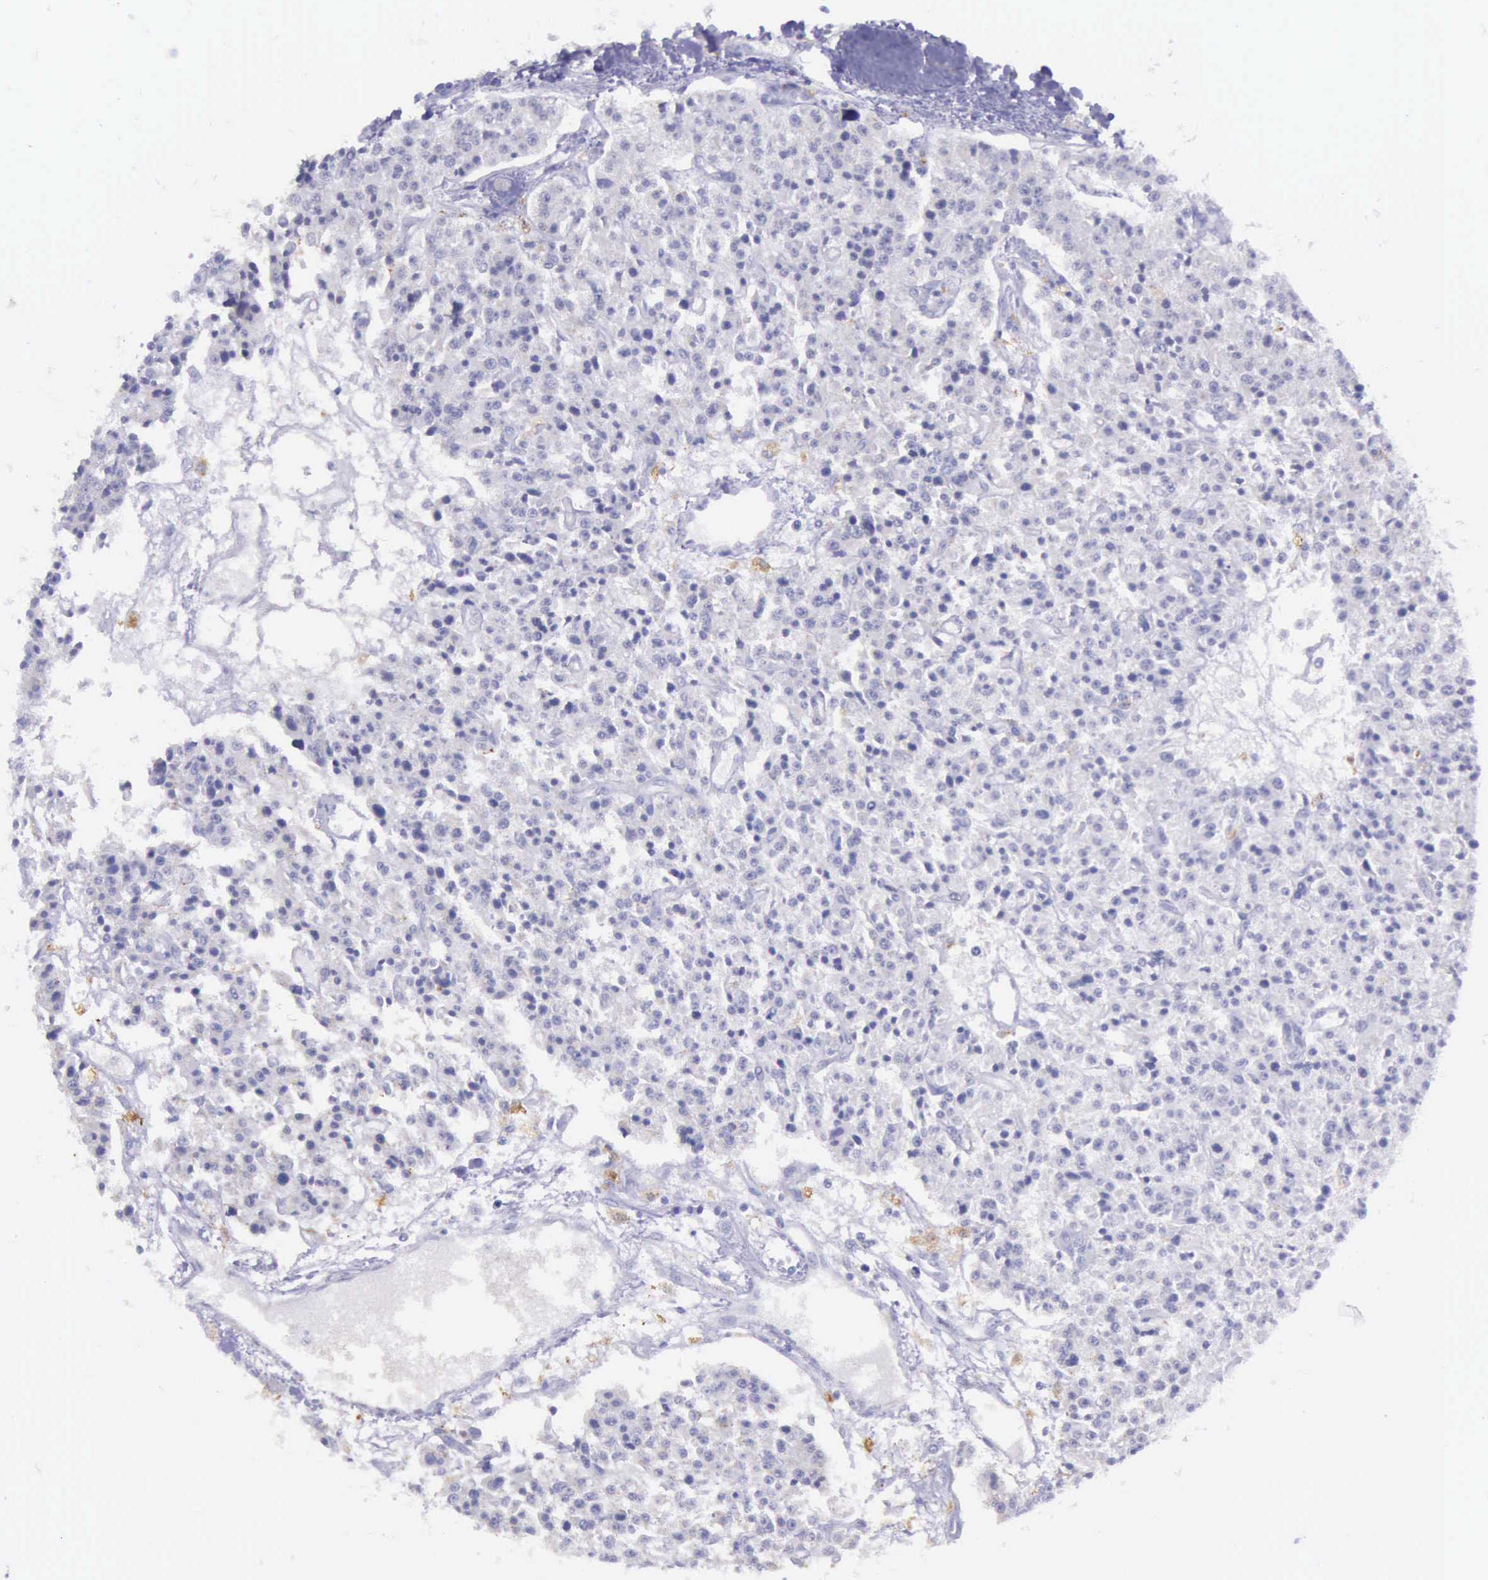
{"staining": {"intensity": "negative", "quantity": "none", "location": "none"}, "tissue": "carcinoid", "cell_type": "Tumor cells", "image_type": "cancer", "snomed": [{"axis": "morphology", "description": "Carcinoid, malignant, NOS"}, {"axis": "topography", "description": "Stomach"}], "caption": "A photomicrograph of human carcinoid (malignant) is negative for staining in tumor cells. (DAB (3,3'-diaminobenzidine) IHC, high magnification).", "gene": "GLA", "patient": {"sex": "female", "age": 76}}